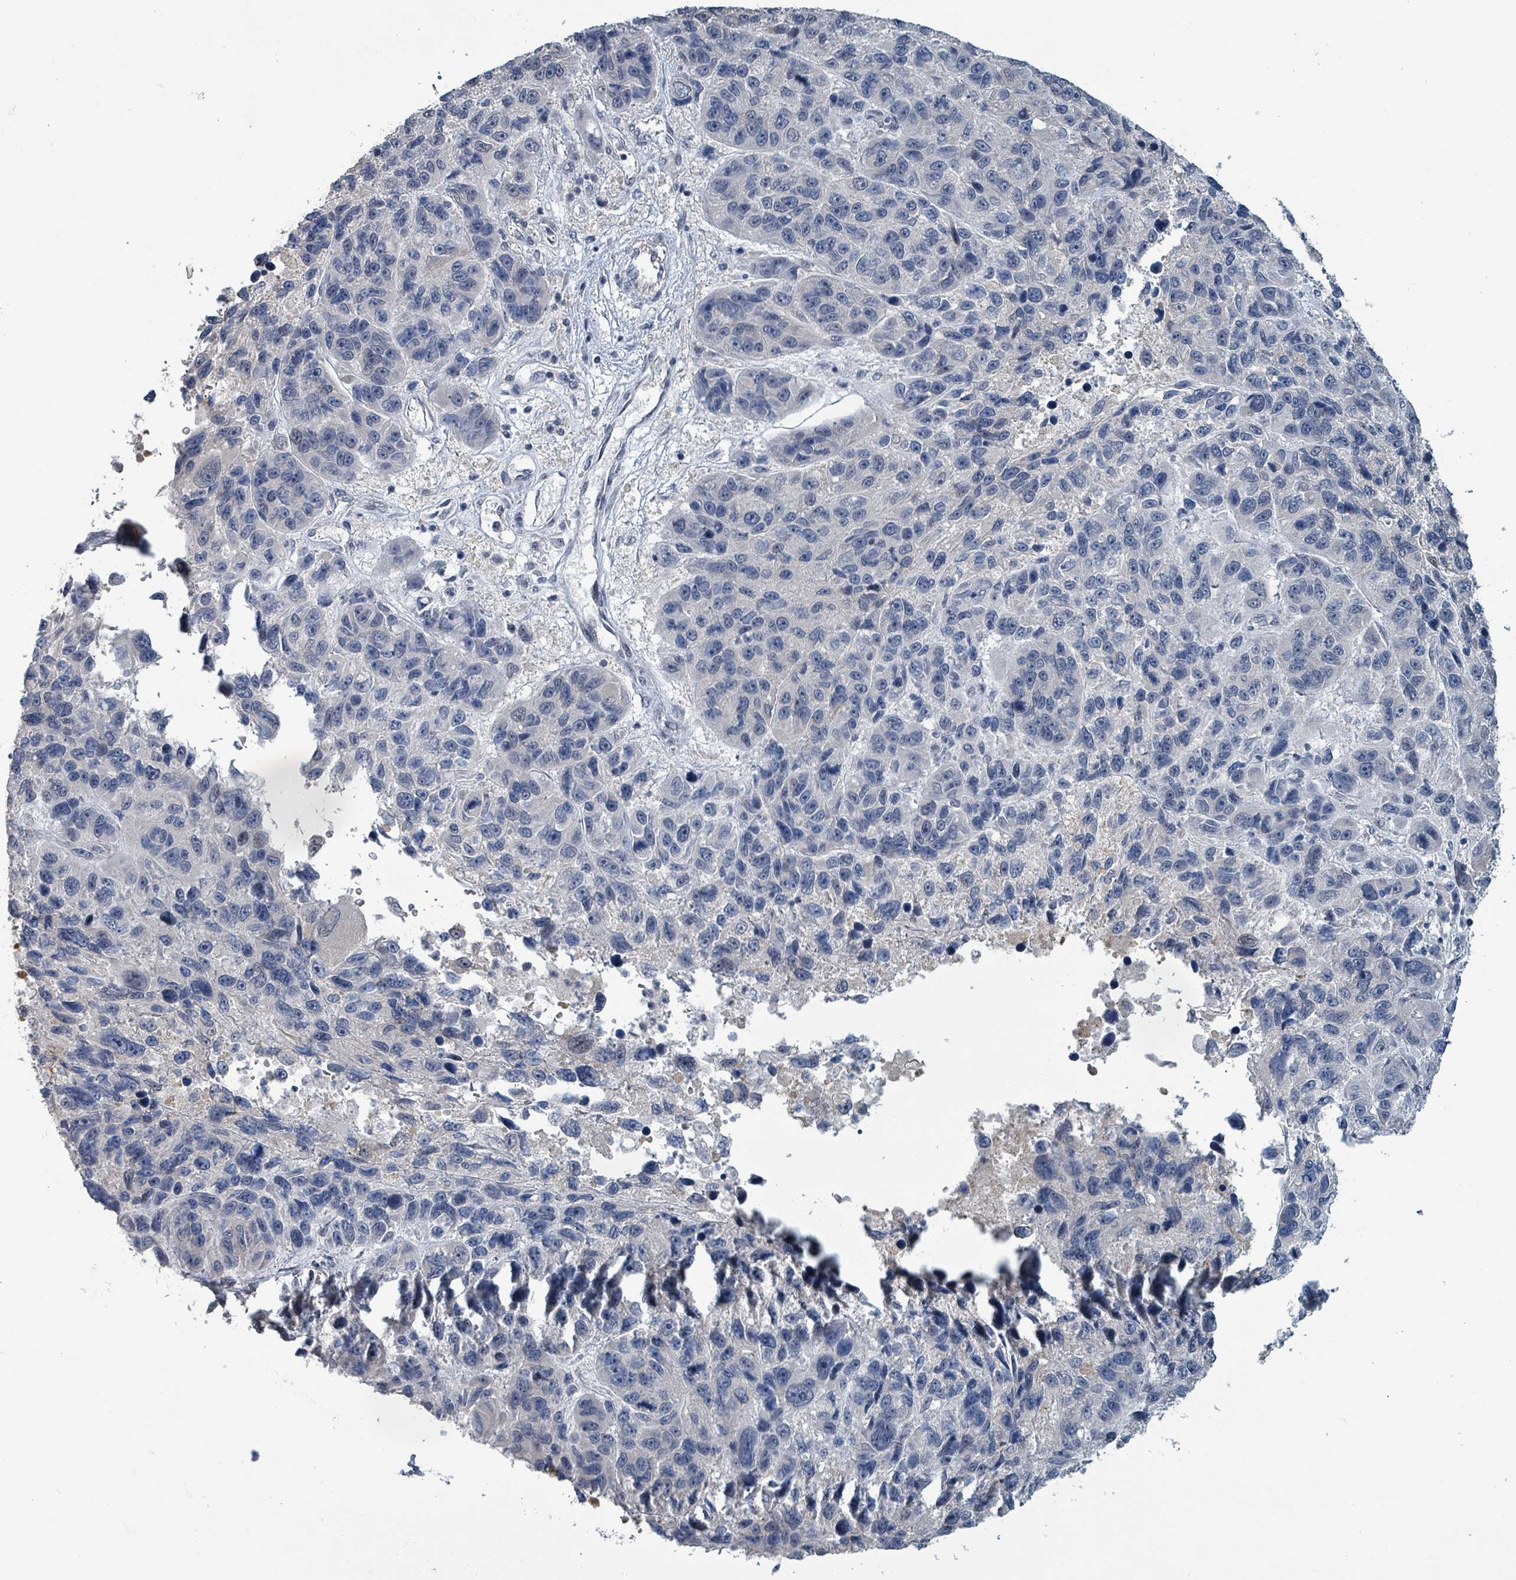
{"staining": {"intensity": "negative", "quantity": "none", "location": "none"}, "tissue": "melanoma", "cell_type": "Tumor cells", "image_type": "cancer", "snomed": [{"axis": "morphology", "description": "Malignant melanoma, NOS"}, {"axis": "topography", "description": "Skin"}], "caption": "This is an IHC micrograph of human melanoma. There is no positivity in tumor cells.", "gene": "BIVM", "patient": {"sex": "male", "age": 53}}